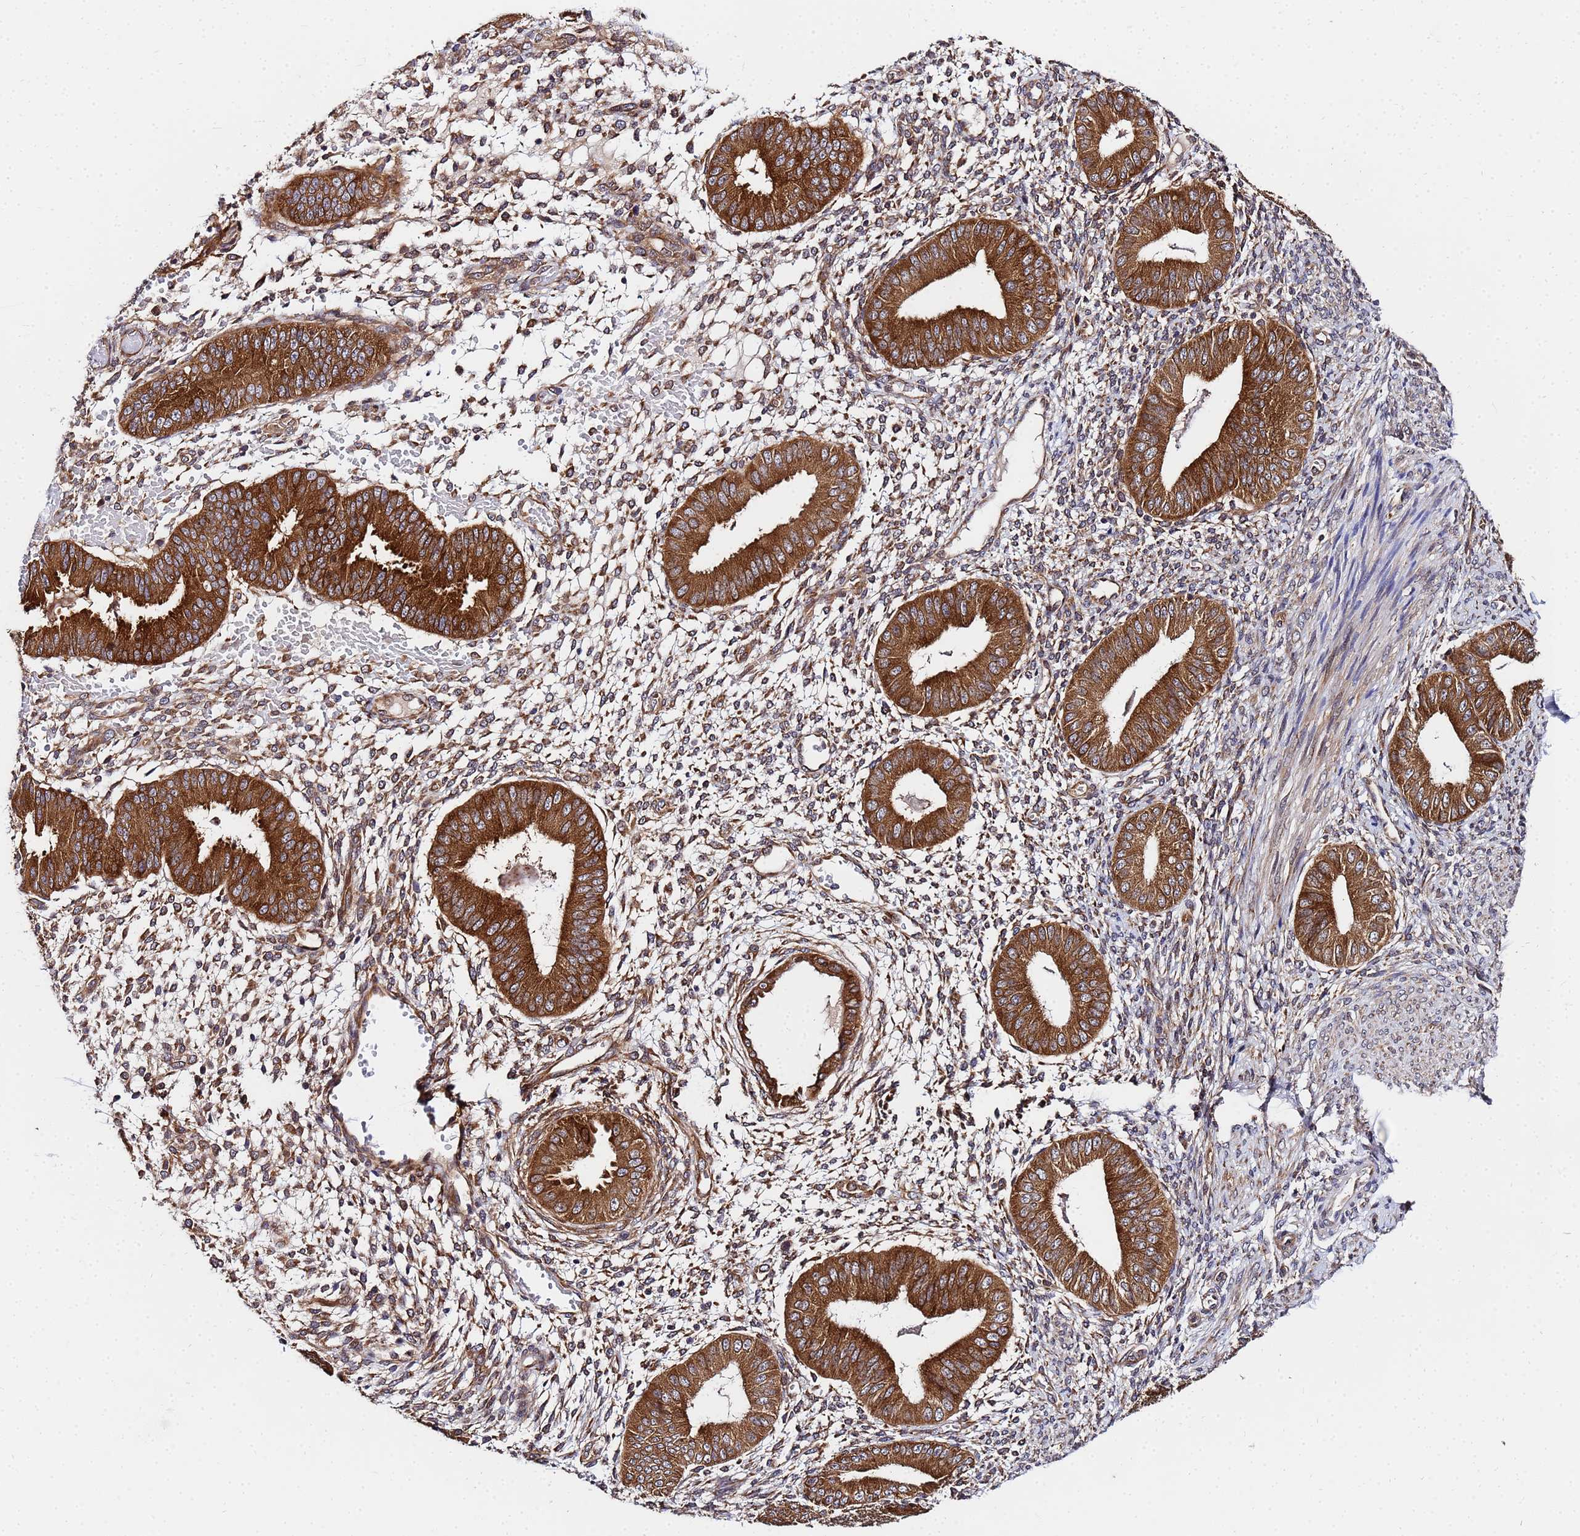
{"staining": {"intensity": "moderate", "quantity": ">75%", "location": "cytoplasmic/membranous"}, "tissue": "endometrium", "cell_type": "Cells in endometrial stroma", "image_type": "normal", "snomed": [{"axis": "morphology", "description": "Normal tissue, NOS"}, {"axis": "topography", "description": "Endometrium"}], "caption": "IHC micrograph of unremarkable endometrium: human endometrium stained using immunohistochemistry (IHC) shows medium levels of moderate protein expression localized specifically in the cytoplasmic/membranous of cells in endometrial stroma, appearing as a cytoplasmic/membranous brown color.", "gene": "UNC93B1", "patient": {"sex": "female", "age": 49}}